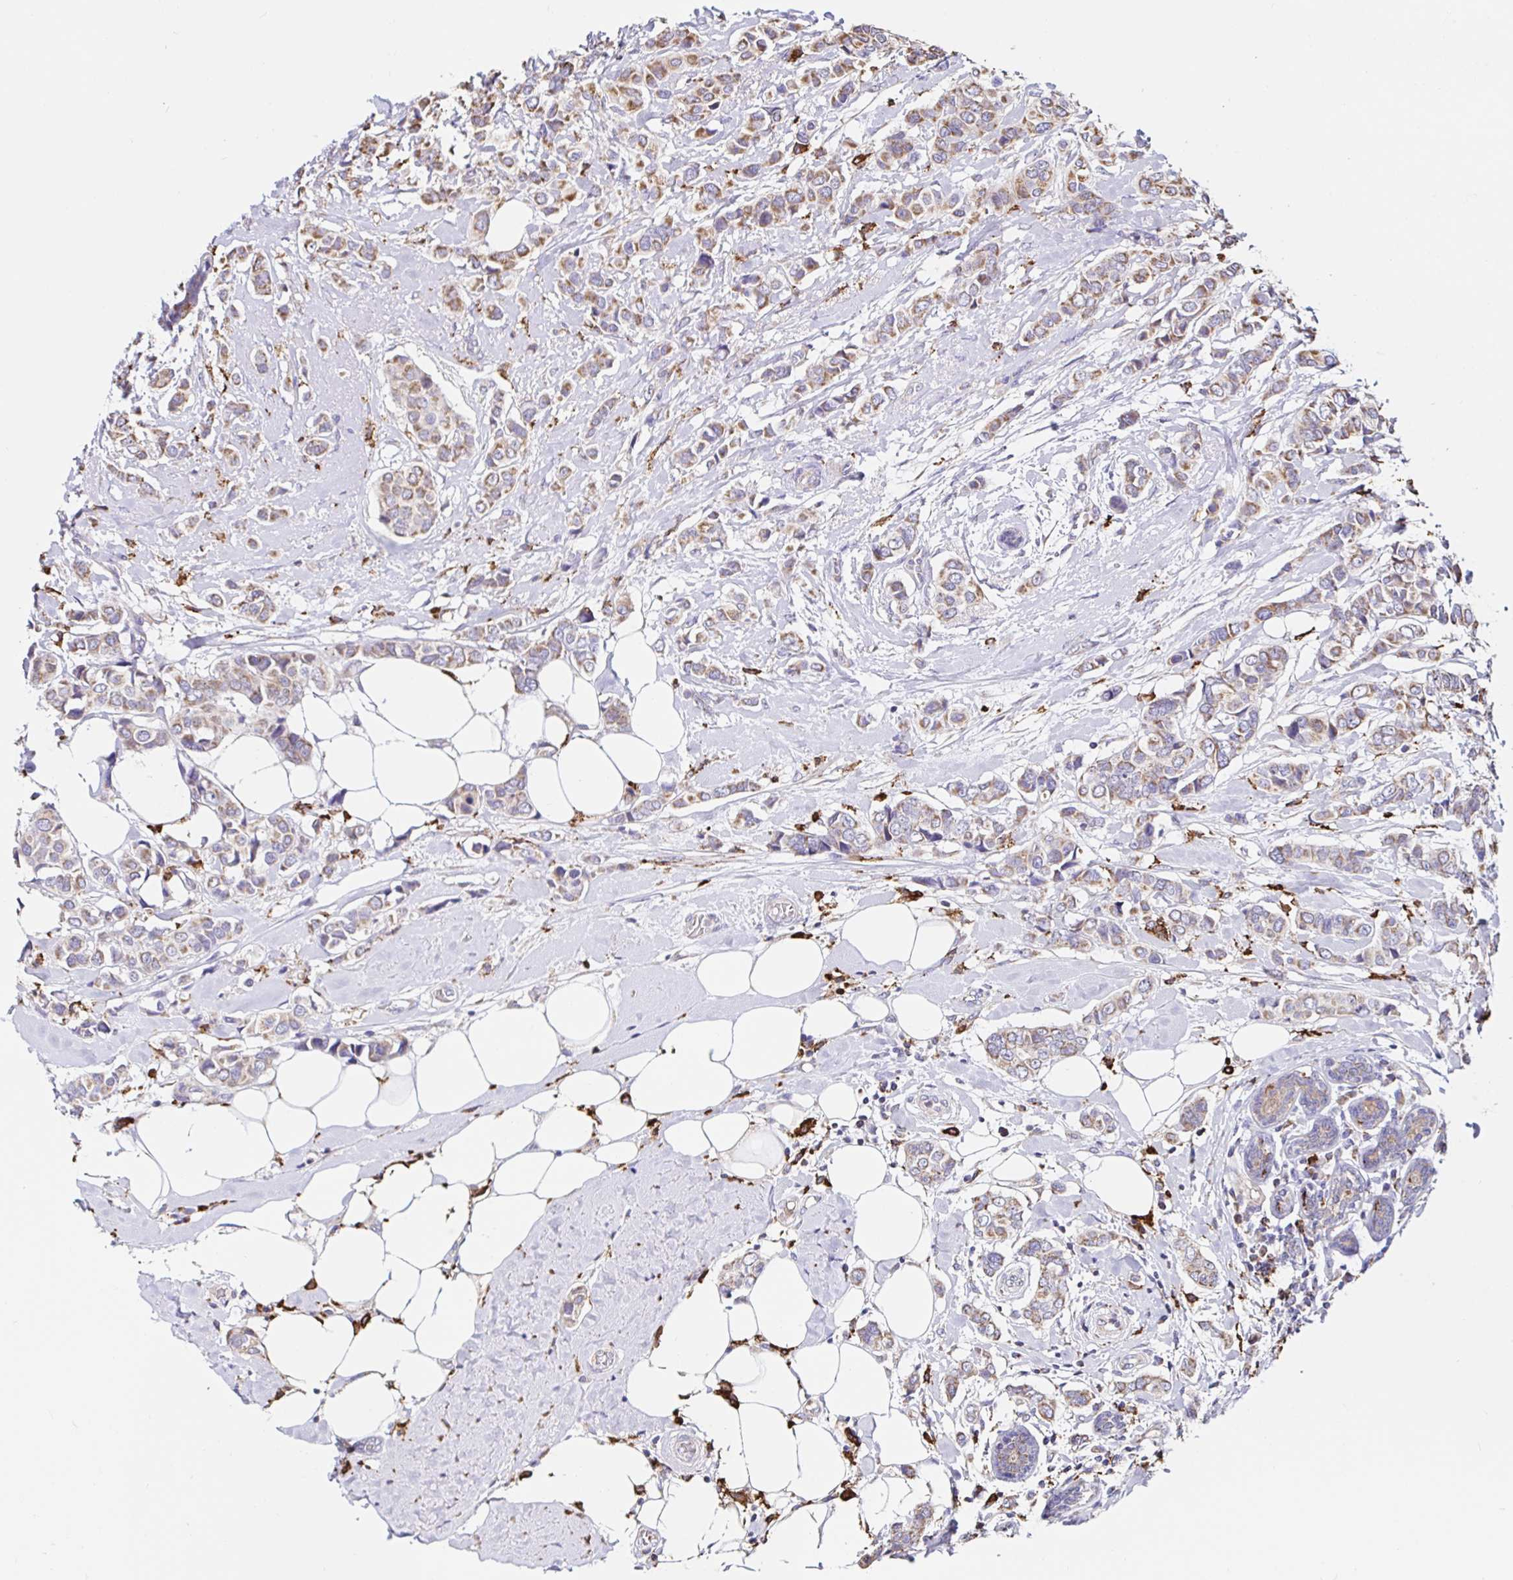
{"staining": {"intensity": "weak", "quantity": ">75%", "location": "cytoplasmic/membranous"}, "tissue": "breast cancer", "cell_type": "Tumor cells", "image_type": "cancer", "snomed": [{"axis": "morphology", "description": "Lobular carcinoma"}, {"axis": "topography", "description": "Breast"}], "caption": "A low amount of weak cytoplasmic/membranous staining is identified in approximately >75% of tumor cells in breast lobular carcinoma tissue.", "gene": "MSR1", "patient": {"sex": "female", "age": 51}}